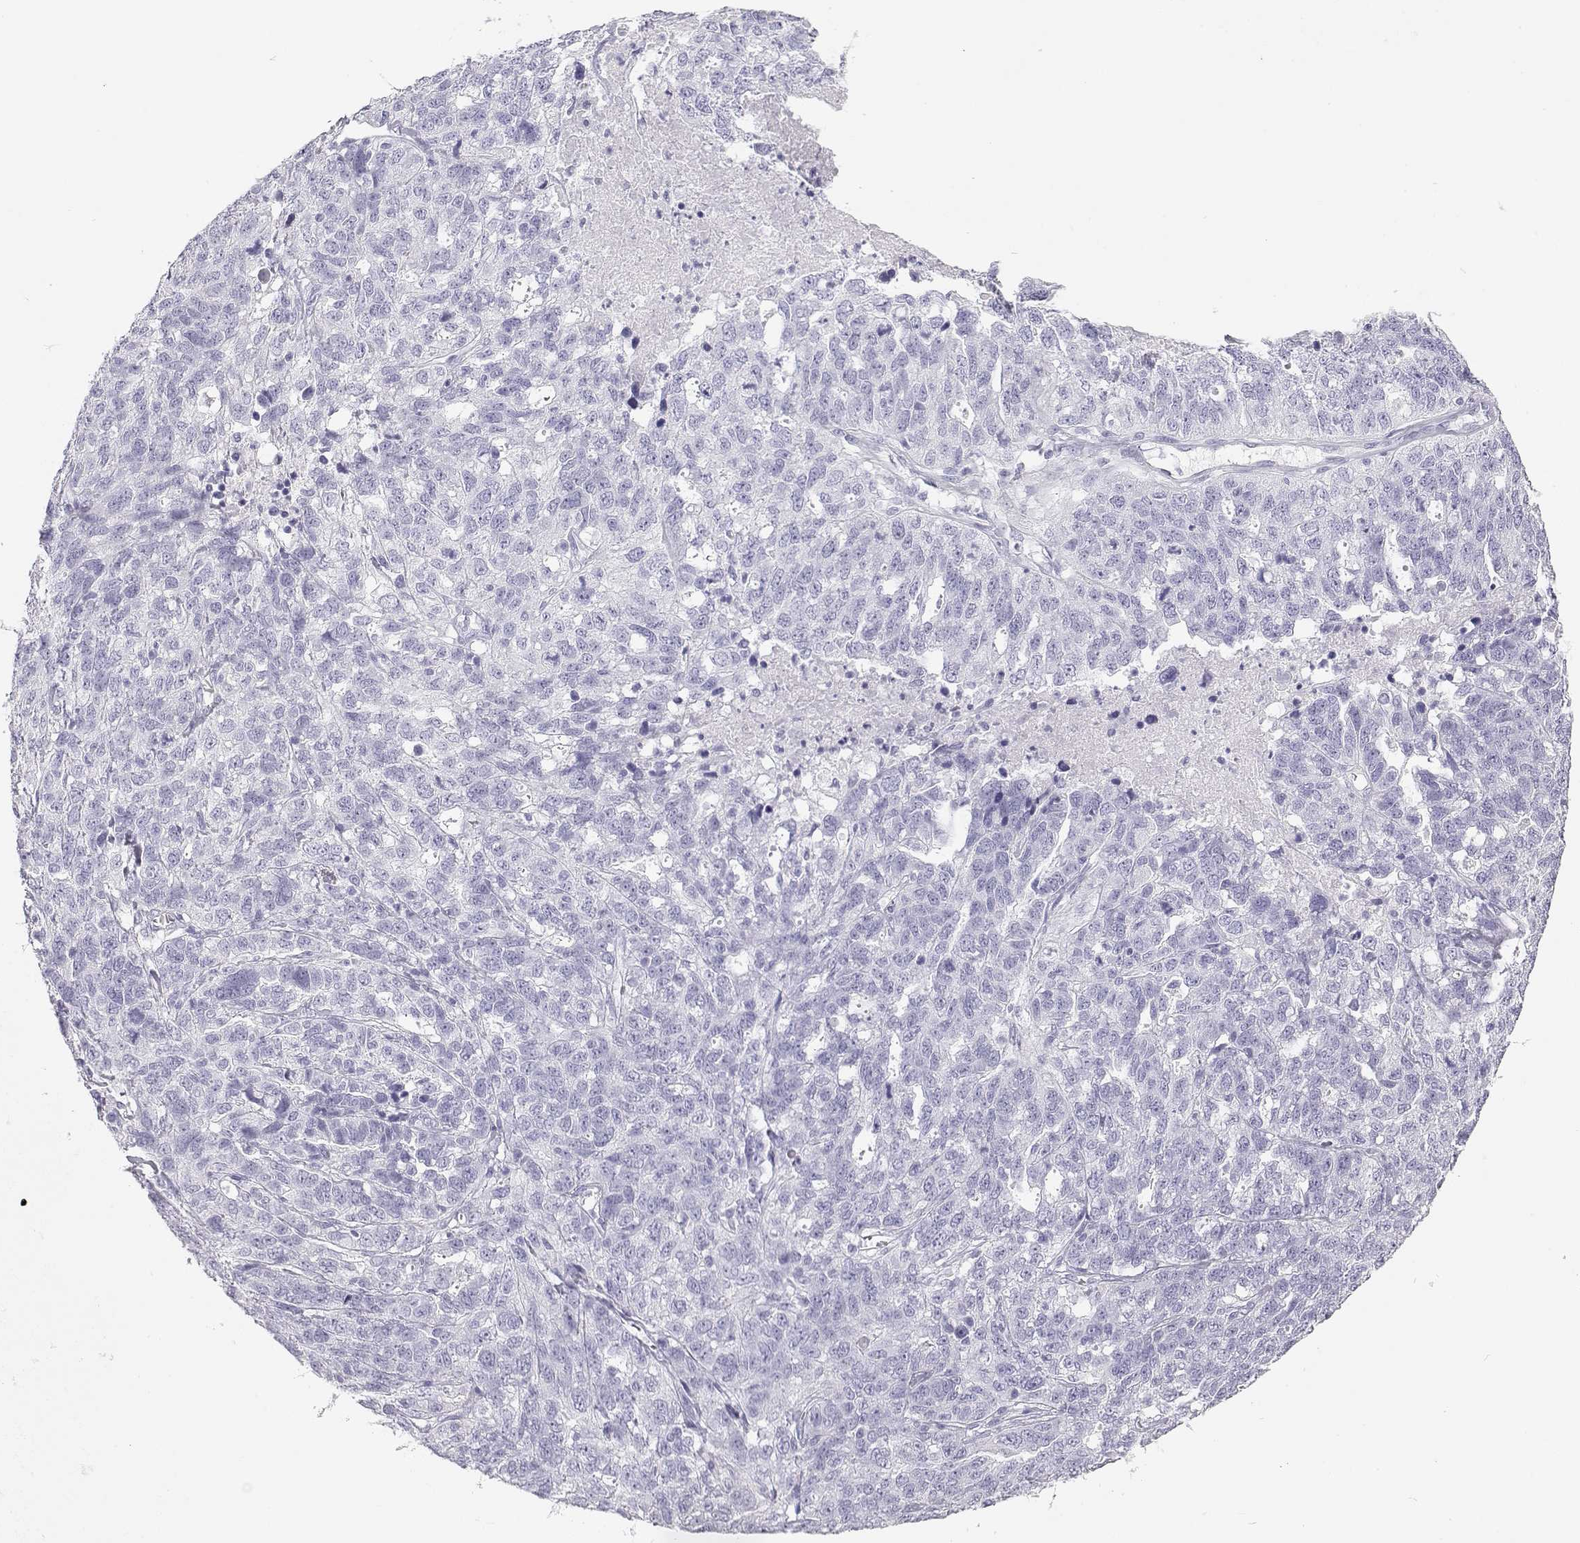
{"staining": {"intensity": "negative", "quantity": "none", "location": "none"}, "tissue": "ovarian cancer", "cell_type": "Tumor cells", "image_type": "cancer", "snomed": [{"axis": "morphology", "description": "Cystadenocarcinoma, serous, NOS"}, {"axis": "topography", "description": "Ovary"}], "caption": "High power microscopy image of an immunohistochemistry histopathology image of ovarian cancer (serous cystadenocarcinoma), revealing no significant positivity in tumor cells.", "gene": "TKTL1", "patient": {"sex": "female", "age": 71}}